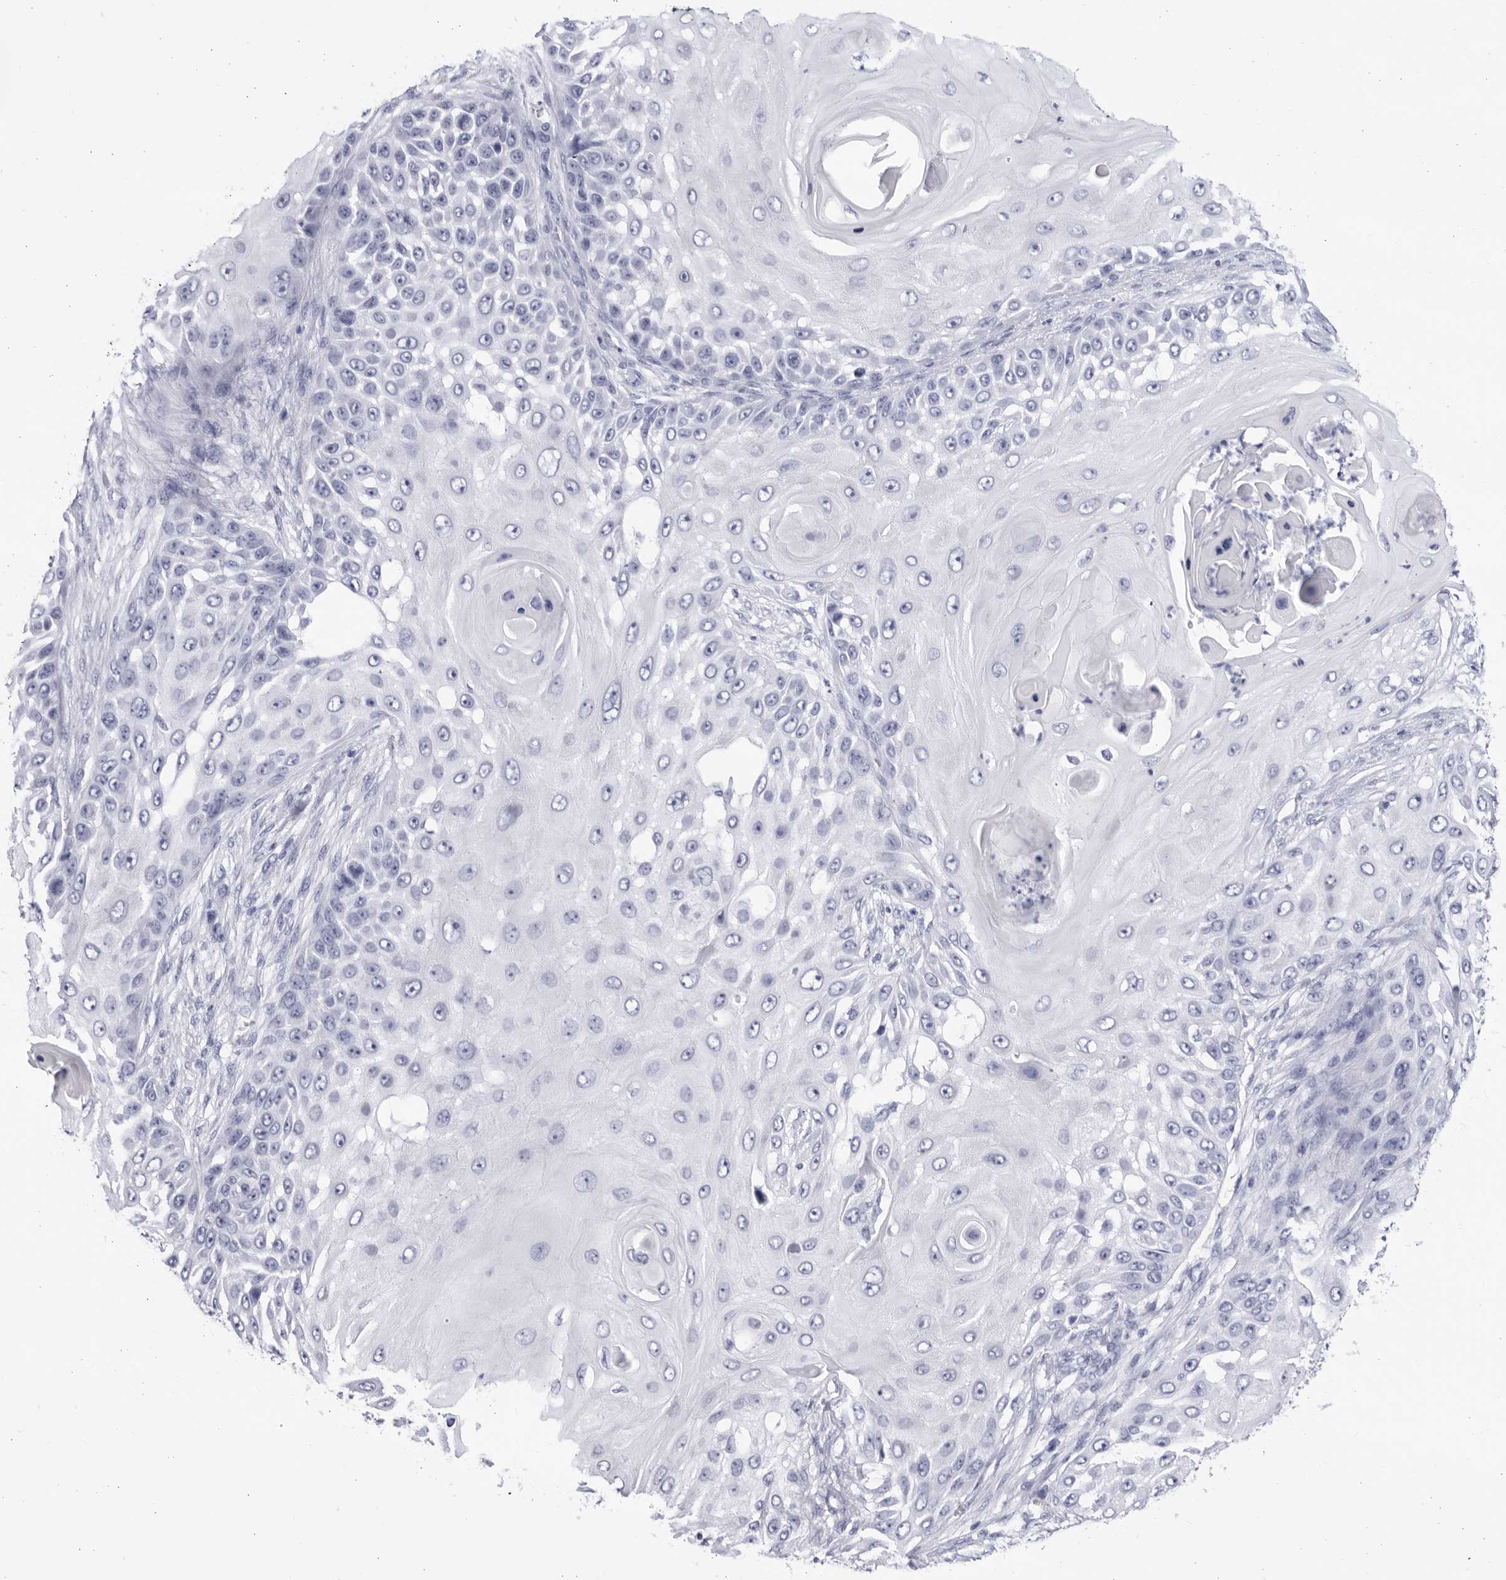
{"staining": {"intensity": "negative", "quantity": "none", "location": "none"}, "tissue": "skin cancer", "cell_type": "Tumor cells", "image_type": "cancer", "snomed": [{"axis": "morphology", "description": "Squamous cell carcinoma, NOS"}, {"axis": "topography", "description": "Skin"}], "caption": "DAB immunohistochemical staining of skin squamous cell carcinoma shows no significant staining in tumor cells.", "gene": "CCDC181", "patient": {"sex": "female", "age": 44}}